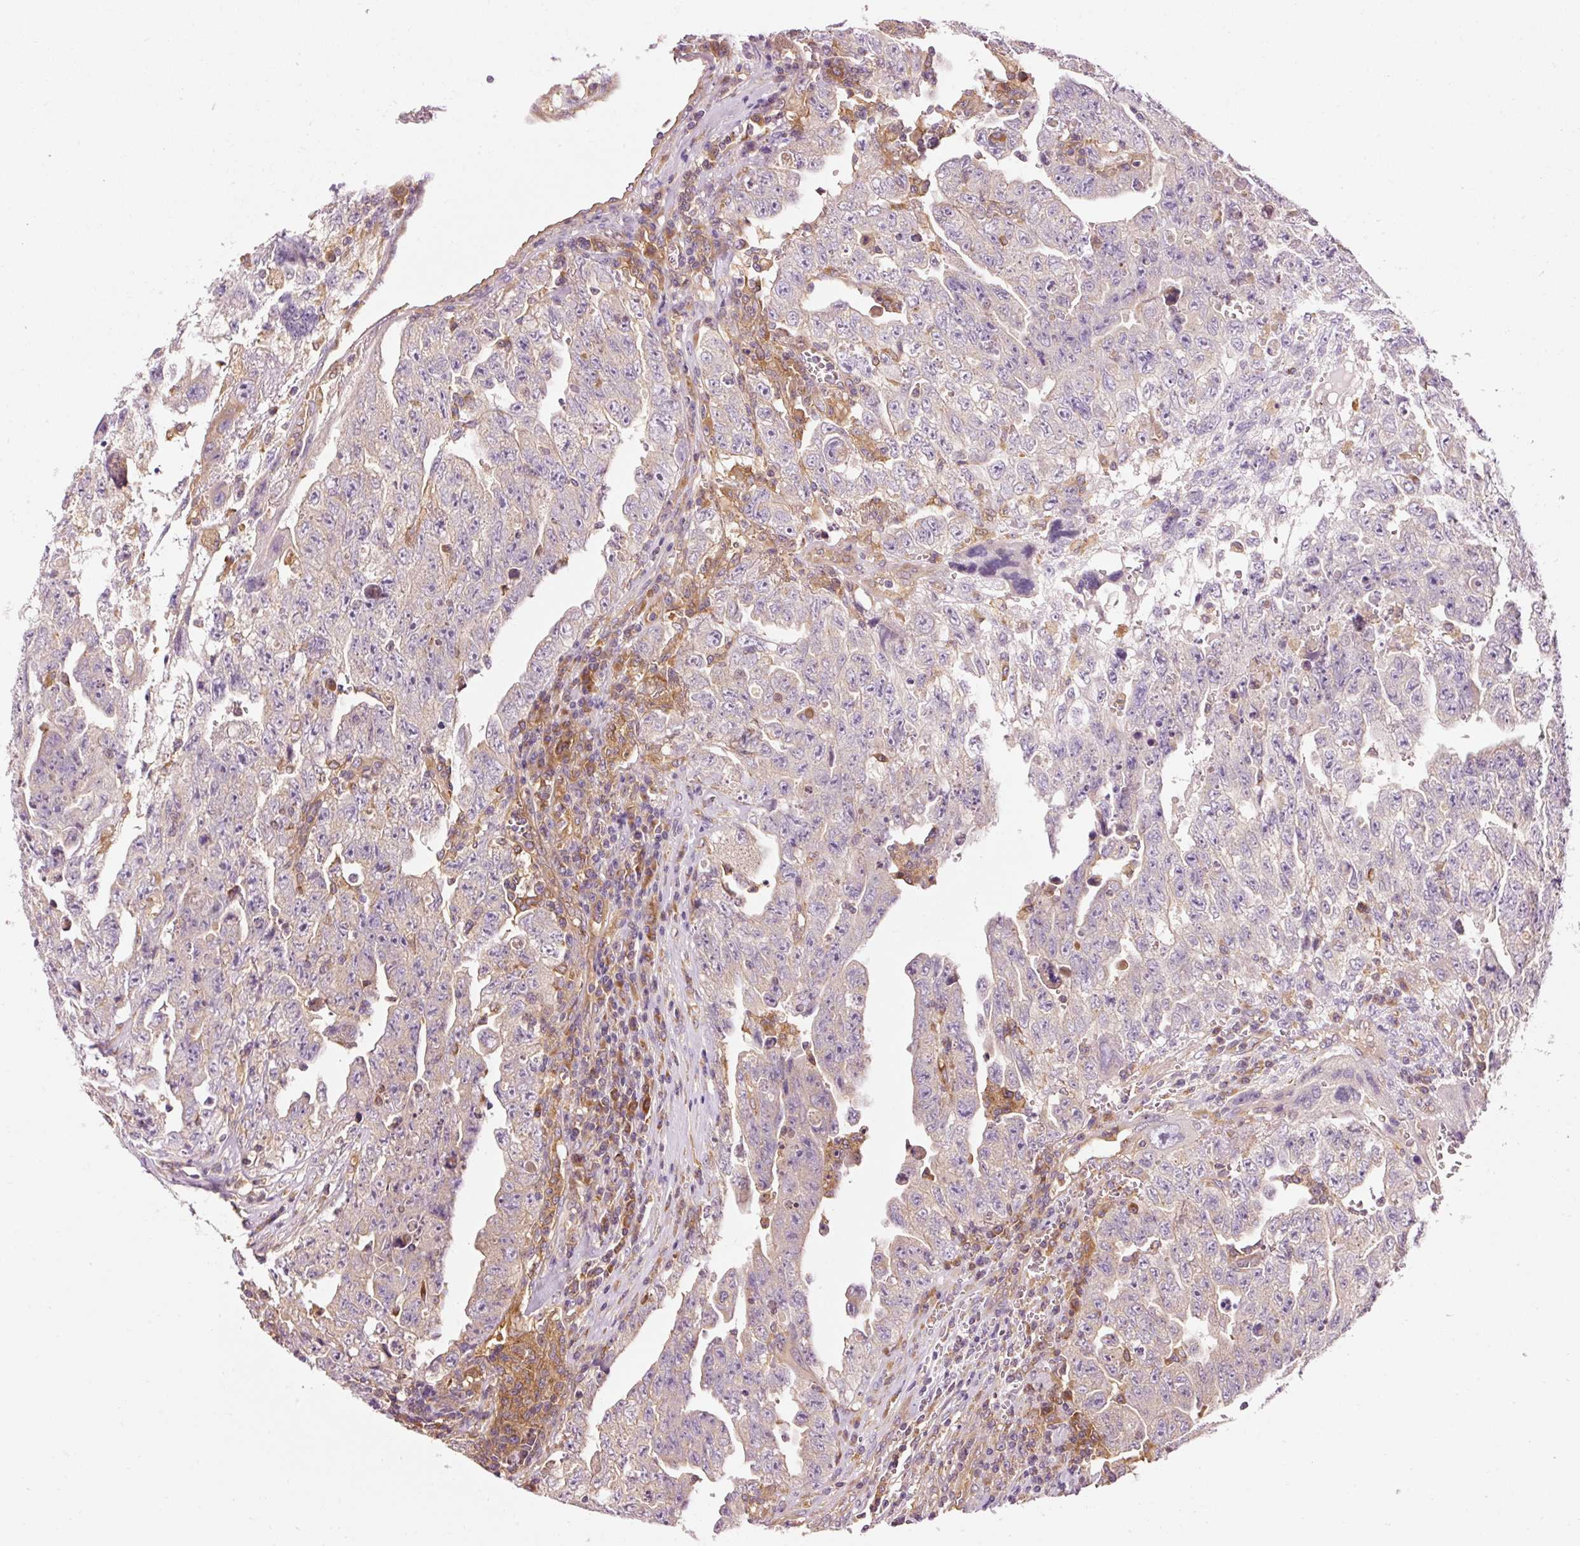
{"staining": {"intensity": "negative", "quantity": "none", "location": "none"}, "tissue": "testis cancer", "cell_type": "Tumor cells", "image_type": "cancer", "snomed": [{"axis": "morphology", "description": "Carcinoma, Embryonal, NOS"}, {"axis": "topography", "description": "Testis"}], "caption": "Immunohistochemical staining of human testis embryonal carcinoma demonstrates no significant expression in tumor cells. (Immunohistochemistry, brightfield microscopy, high magnification).", "gene": "NAPA", "patient": {"sex": "male", "age": 28}}